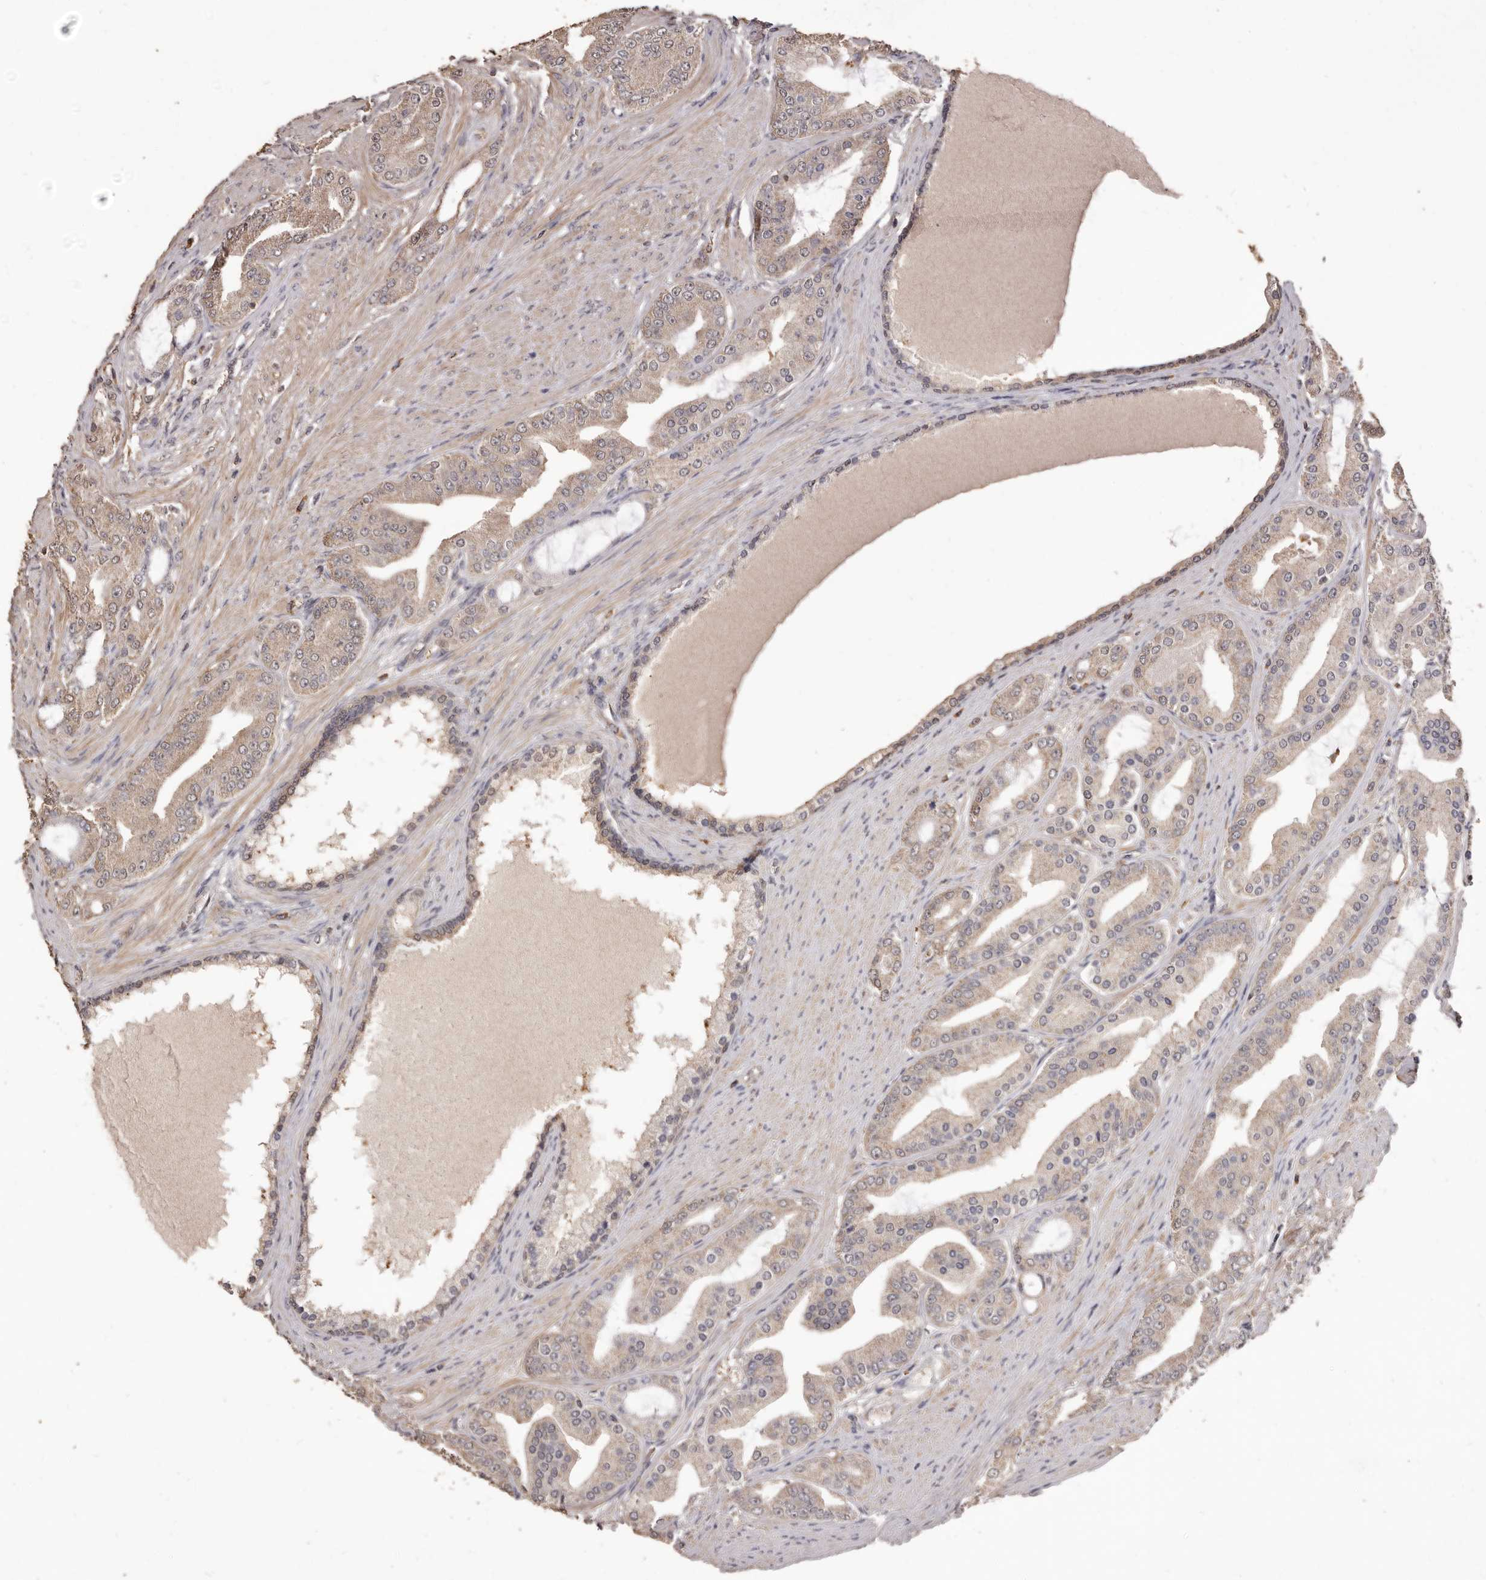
{"staining": {"intensity": "weak", "quantity": "25%-75%", "location": "cytoplasmic/membranous"}, "tissue": "prostate cancer", "cell_type": "Tumor cells", "image_type": "cancer", "snomed": [{"axis": "morphology", "description": "Adenocarcinoma, High grade"}, {"axis": "topography", "description": "Prostate"}], "caption": "Tumor cells show weak cytoplasmic/membranous staining in approximately 25%-75% of cells in high-grade adenocarcinoma (prostate).", "gene": "INAVA", "patient": {"sex": "male", "age": 60}}